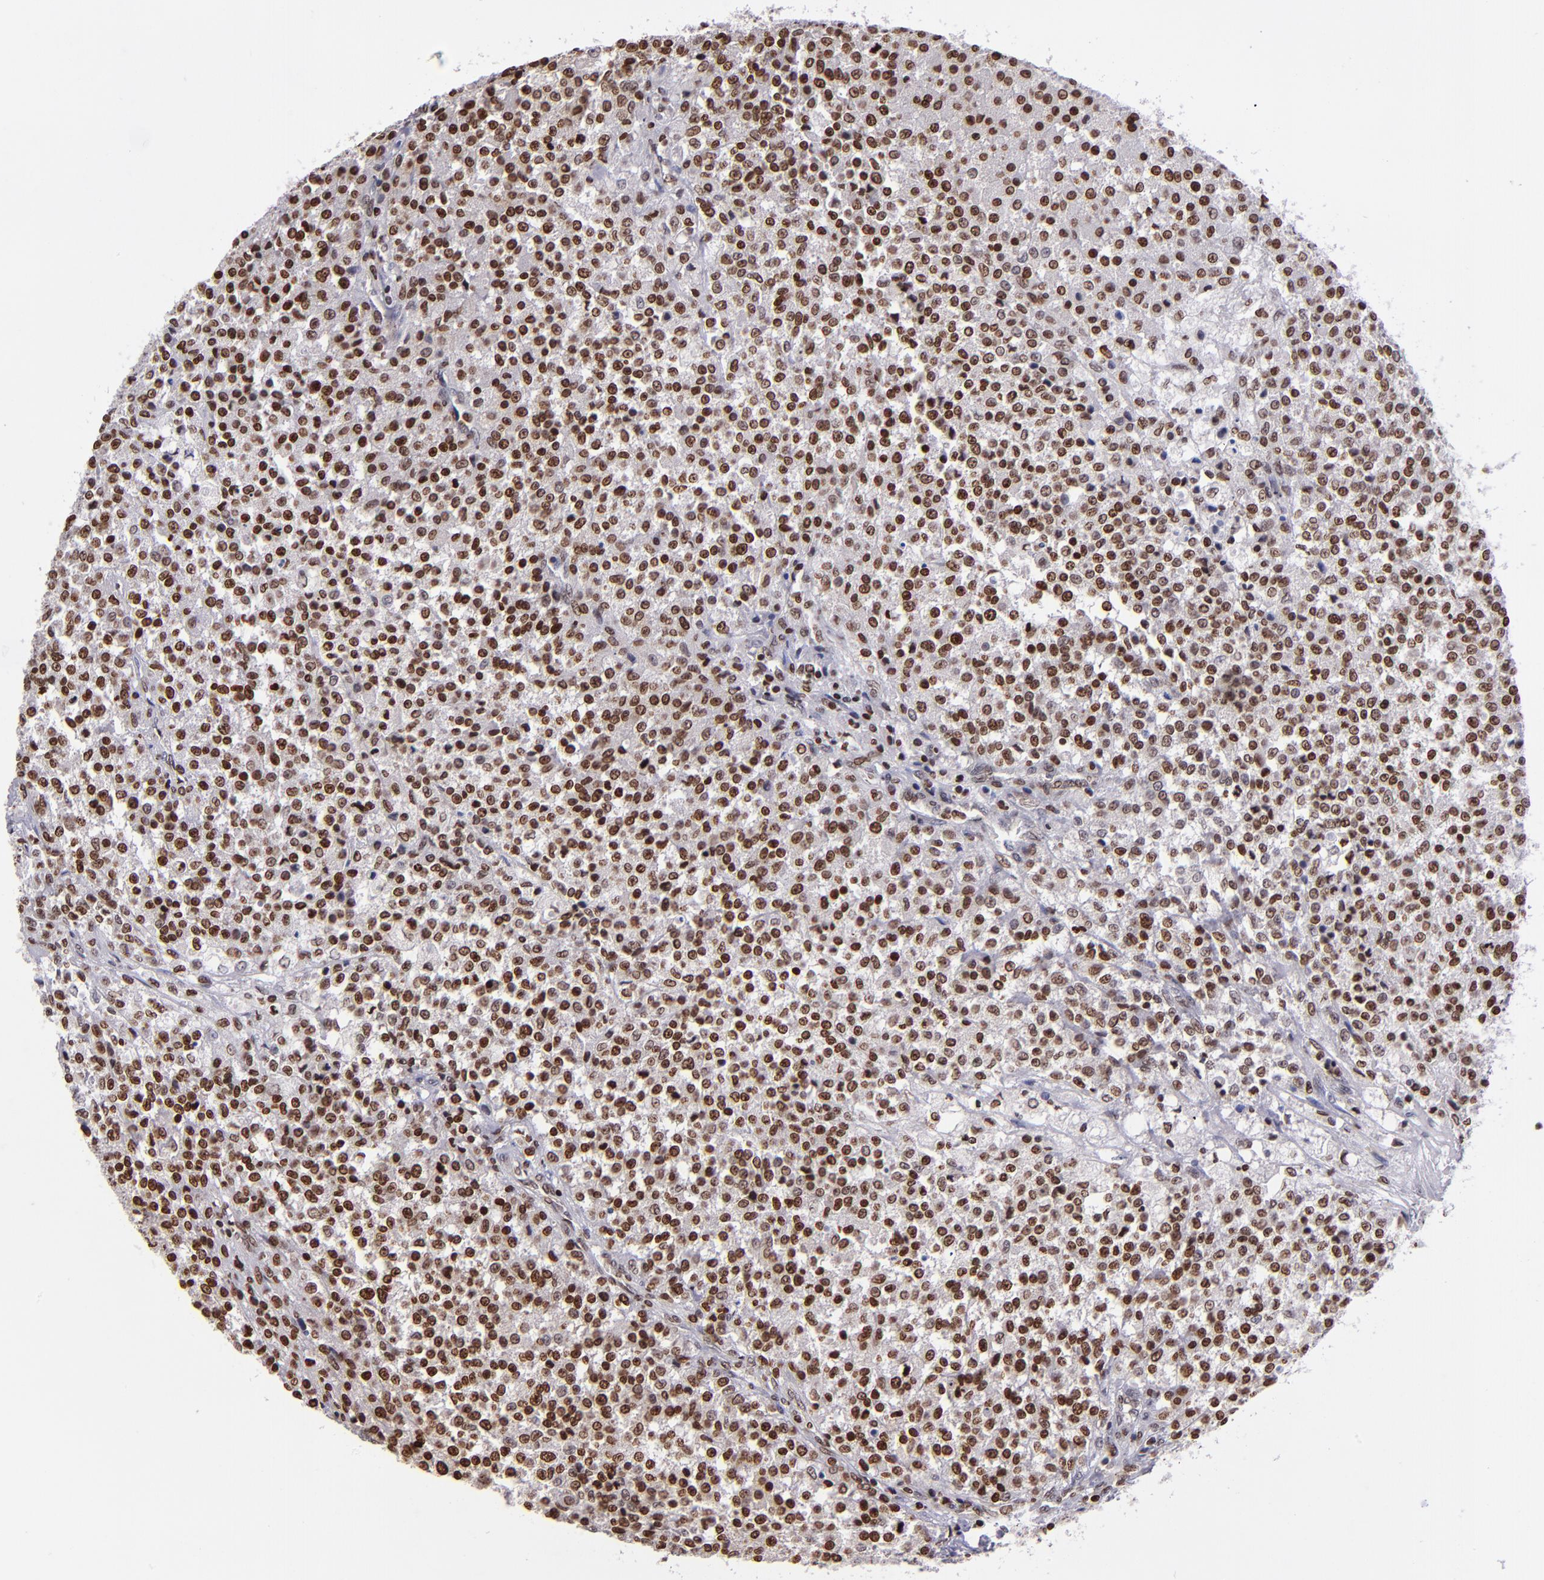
{"staining": {"intensity": "strong", "quantity": ">75%", "location": "nuclear"}, "tissue": "testis cancer", "cell_type": "Tumor cells", "image_type": "cancer", "snomed": [{"axis": "morphology", "description": "Seminoma, NOS"}, {"axis": "topography", "description": "Testis"}], "caption": "An image of human testis cancer stained for a protein demonstrates strong nuclear brown staining in tumor cells.", "gene": "CDKL5", "patient": {"sex": "male", "age": 59}}